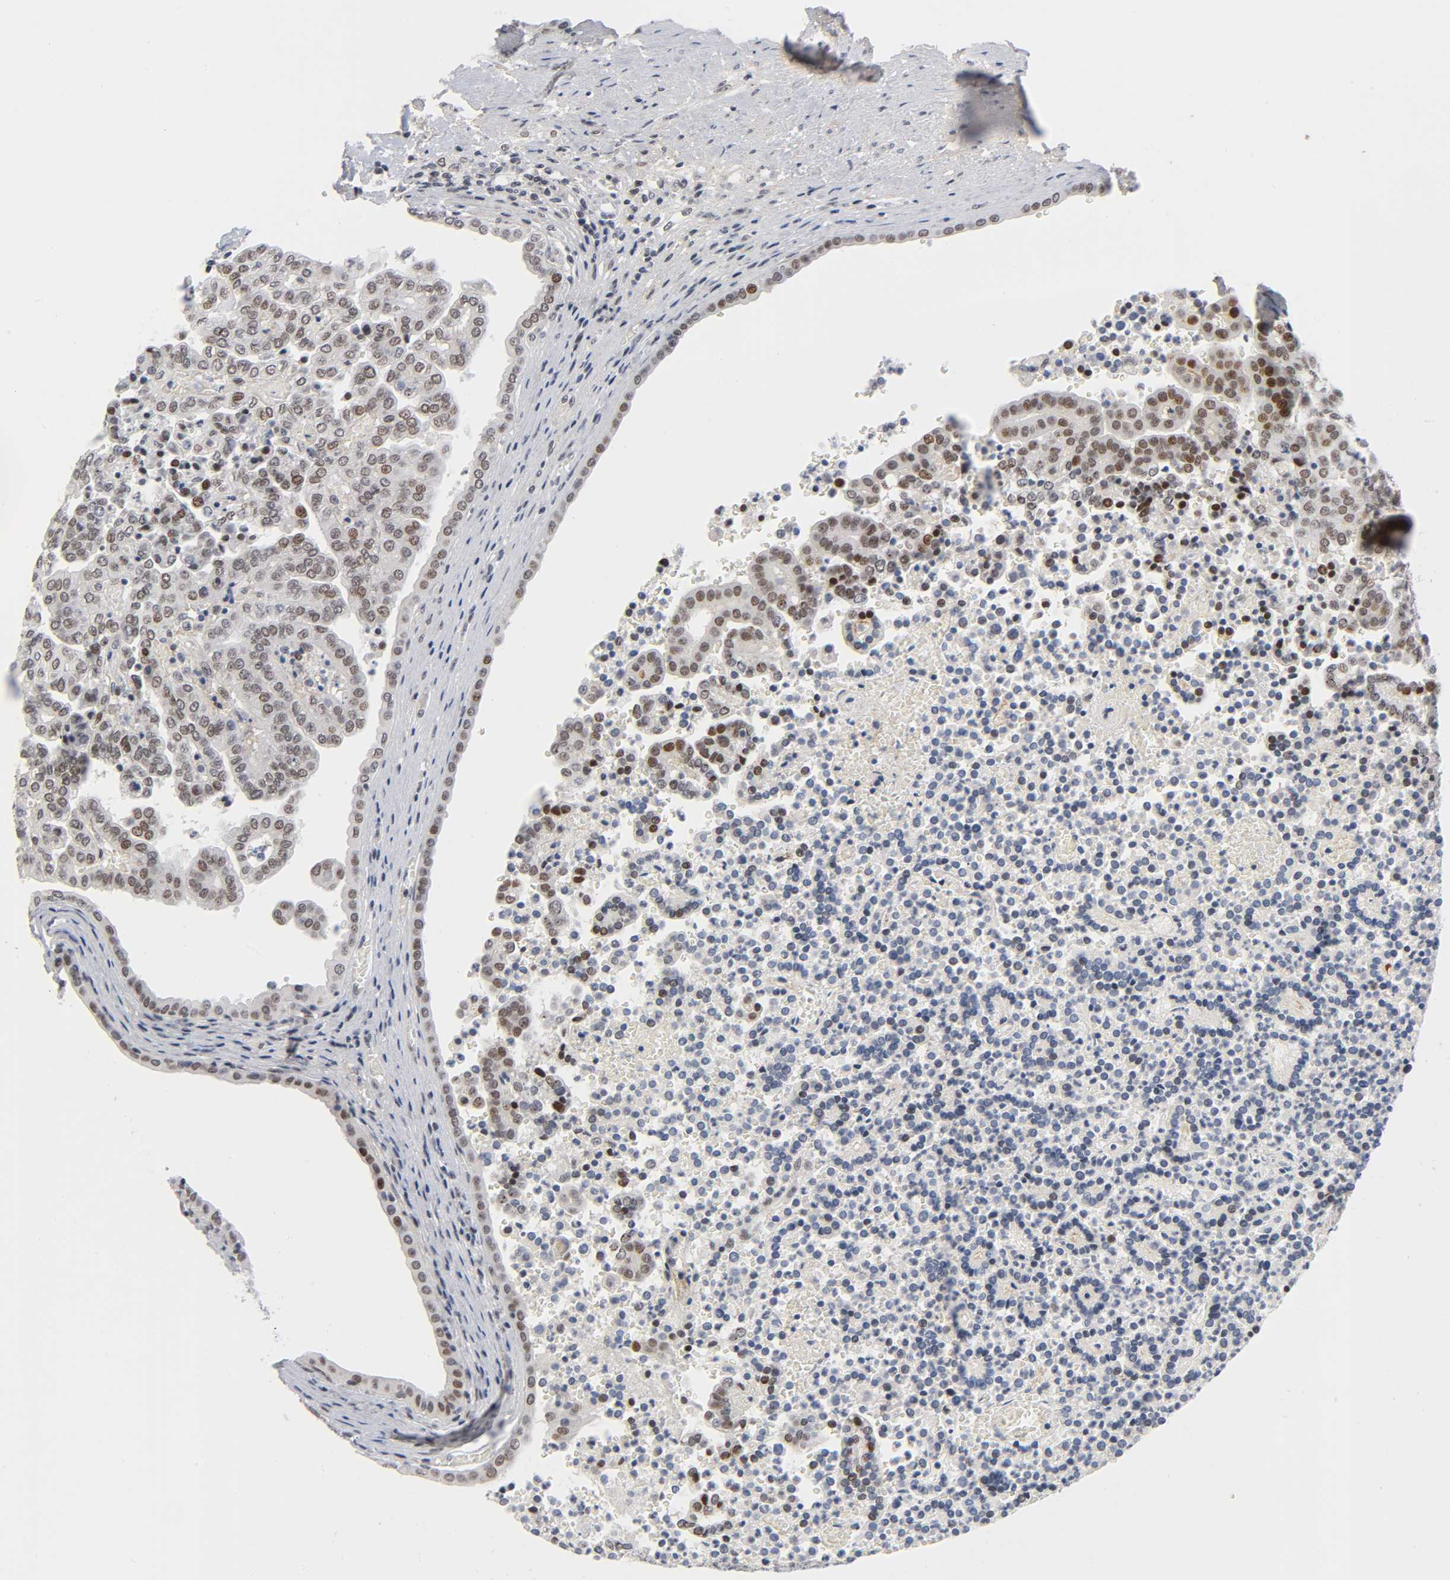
{"staining": {"intensity": "moderate", "quantity": "25%-75%", "location": "nuclear"}, "tissue": "renal cancer", "cell_type": "Tumor cells", "image_type": "cancer", "snomed": [{"axis": "morphology", "description": "Adenocarcinoma, NOS"}, {"axis": "topography", "description": "Kidney"}], "caption": "Brown immunohistochemical staining in human renal cancer (adenocarcinoma) displays moderate nuclear staining in about 25%-75% of tumor cells. (DAB (3,3'-diaminobenzidine) IHC with brightfield microscopy, high magnification).", "gene": "DIDO1", "patient": {"sex": "male", "age": 61}}